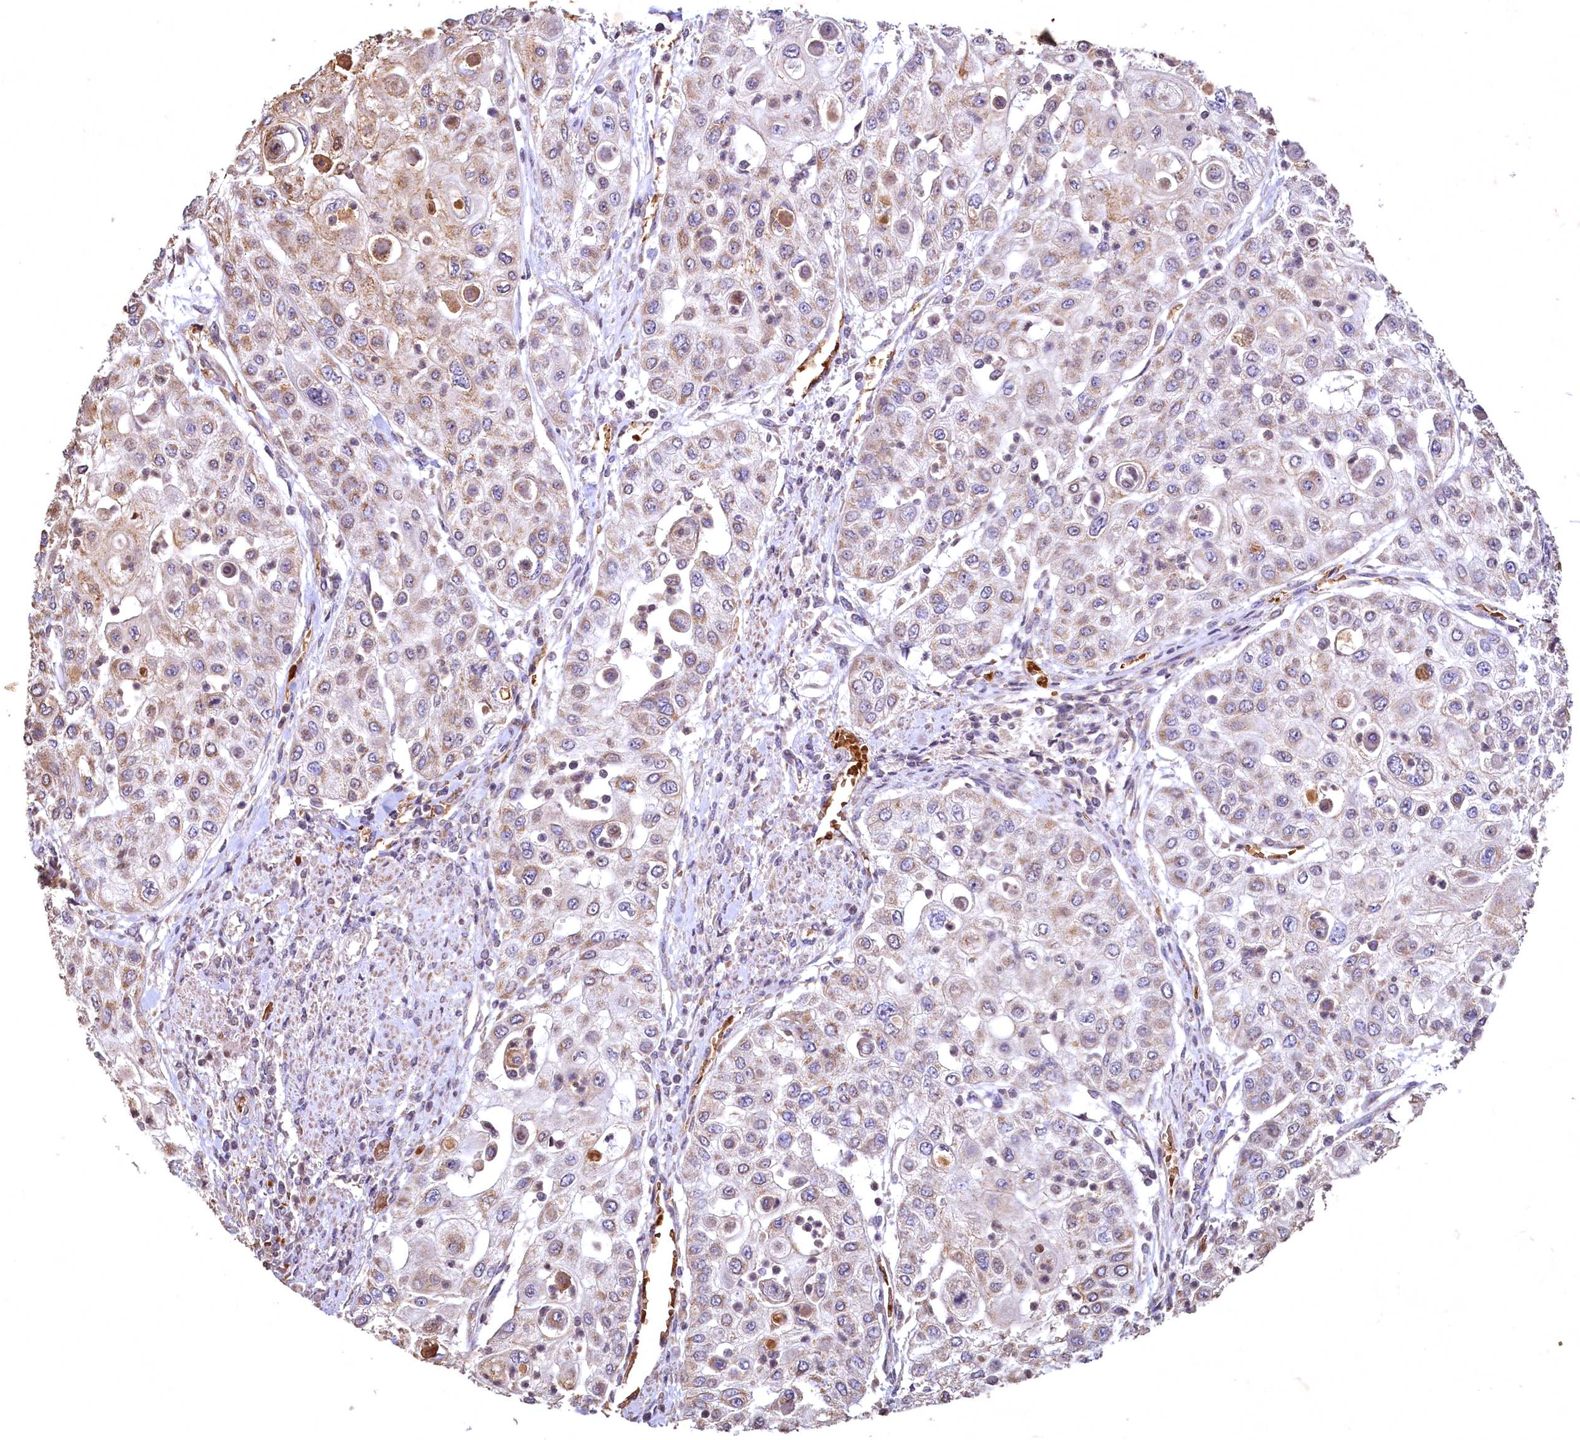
{"staining": {"intensity": "moderate", "quantity": "25%-75%", "location": "cytoplasmic/membranous"}, "tissue": "urothelial cancer", "cell_type": "Tumor cells", "image_type": "cancer", "snomed": [{"axis": "morphology", "description": "Urothelial carcinoma, High grade"}, {"axis": "topography", "description": "Urinary bladder"}], "caption": "IHC staining of urothelial carcinoma (high-grade), which exhibits medium levels of moderate cytoplasmic/membranous positivity in about 25%-75% of tumor cells indicating moderate cytoplasmic/membranous protein expression. The staining was performed using DAB (3,3'-diaminobenzidine) (brown) for protein detection and nuclei were counterstained in hematoxylin (blue).", "gene": "SPTA1", "patient": {"sex": "female", "age": 79}}